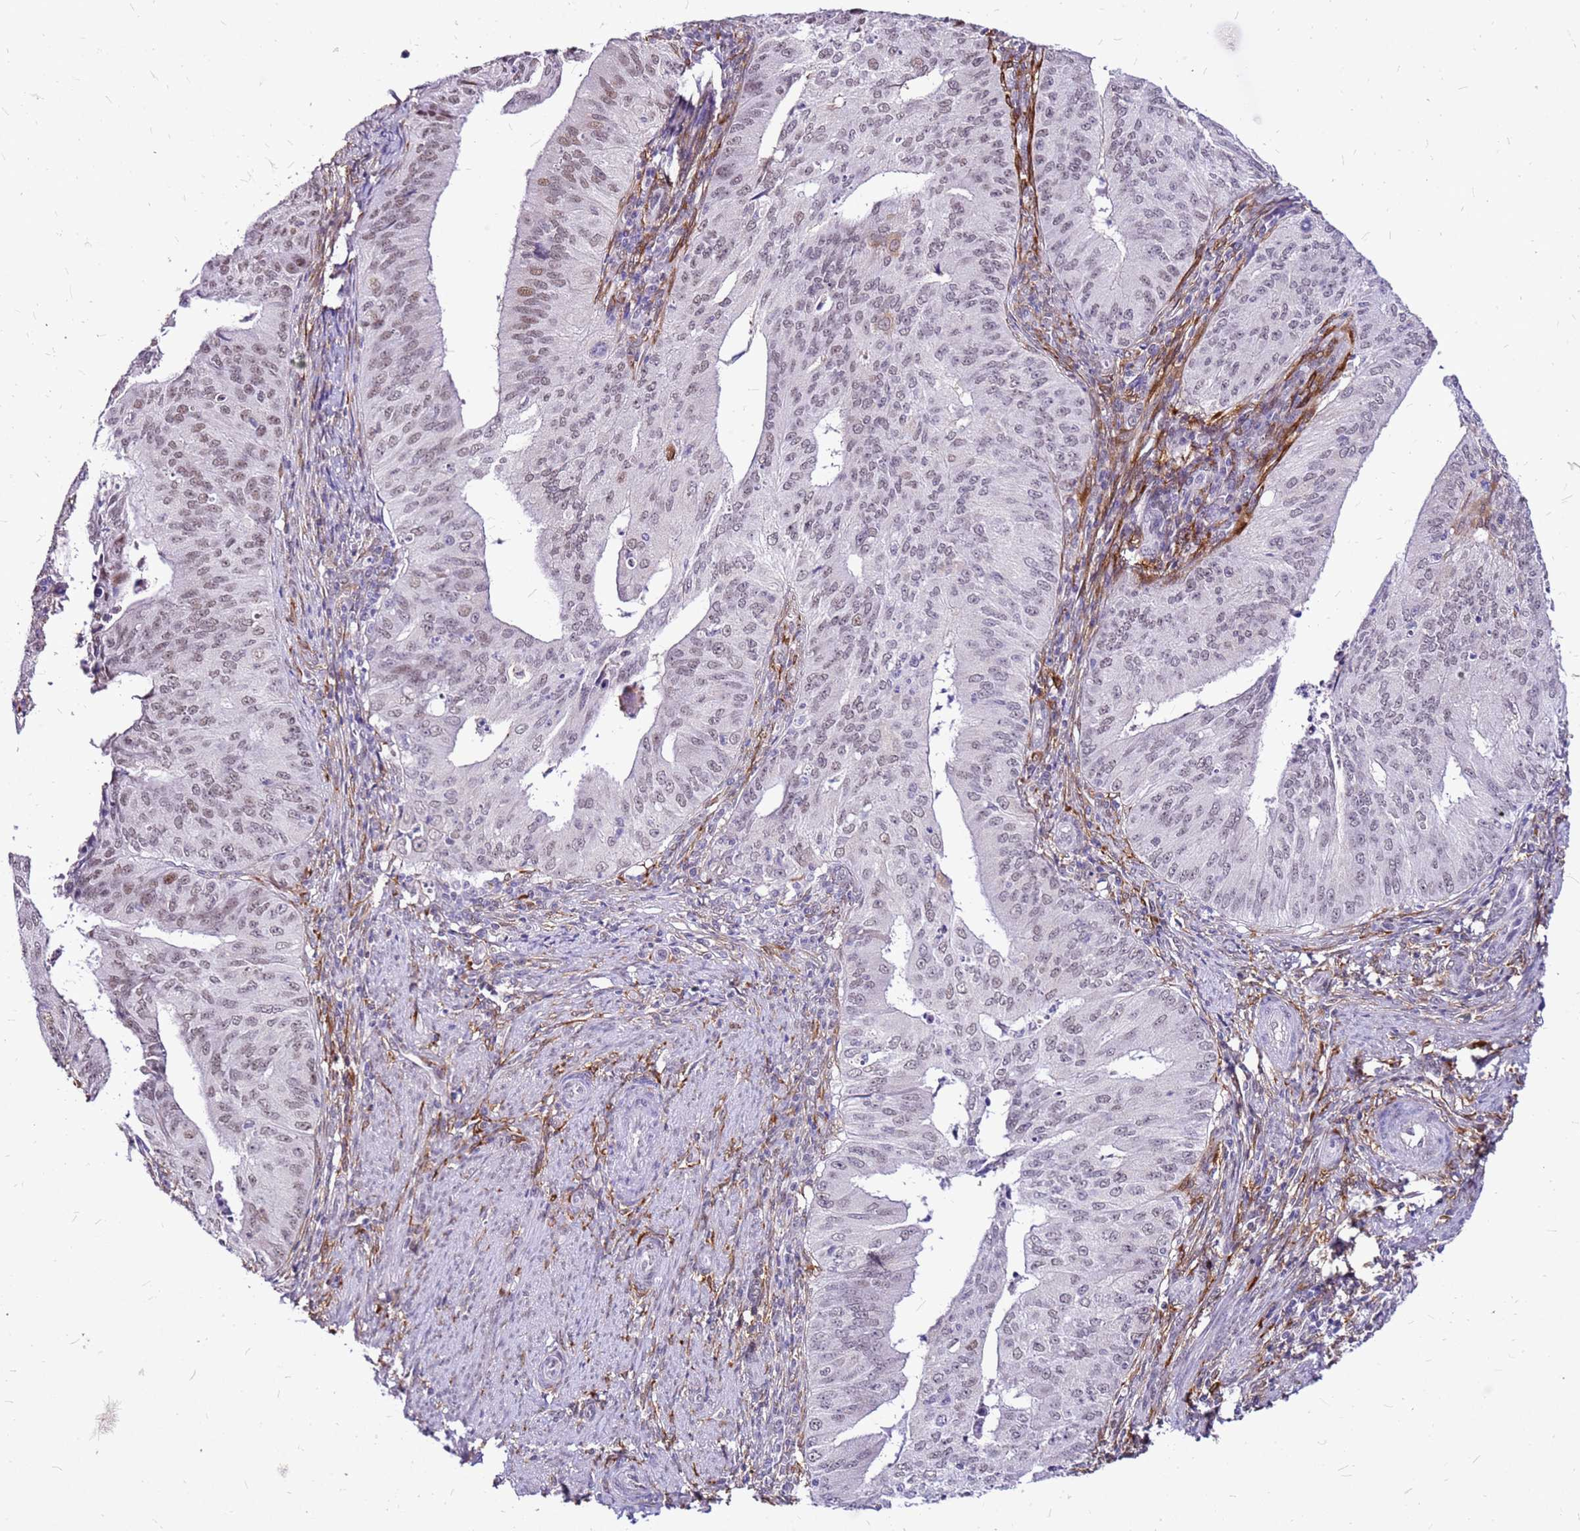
{"staining": {"intensity": "weak", "quantity": "<25%", "location": "nuclear"}, "tissue": "endometrial cancer", "cell_type": "Tumor cells", "image_type": "cancer", "snomed": [{"axis": "morphology", "description": "Adenocarcinoma, NOS"}, {"axis": "topography", "description": "Endometrium"}], "caption": "Tumor cells are negative for protein expression in human endometrial adenocarcinoma.", "gene": "ALDH1A3", "patient": {"sex": "female", "age": 50}}